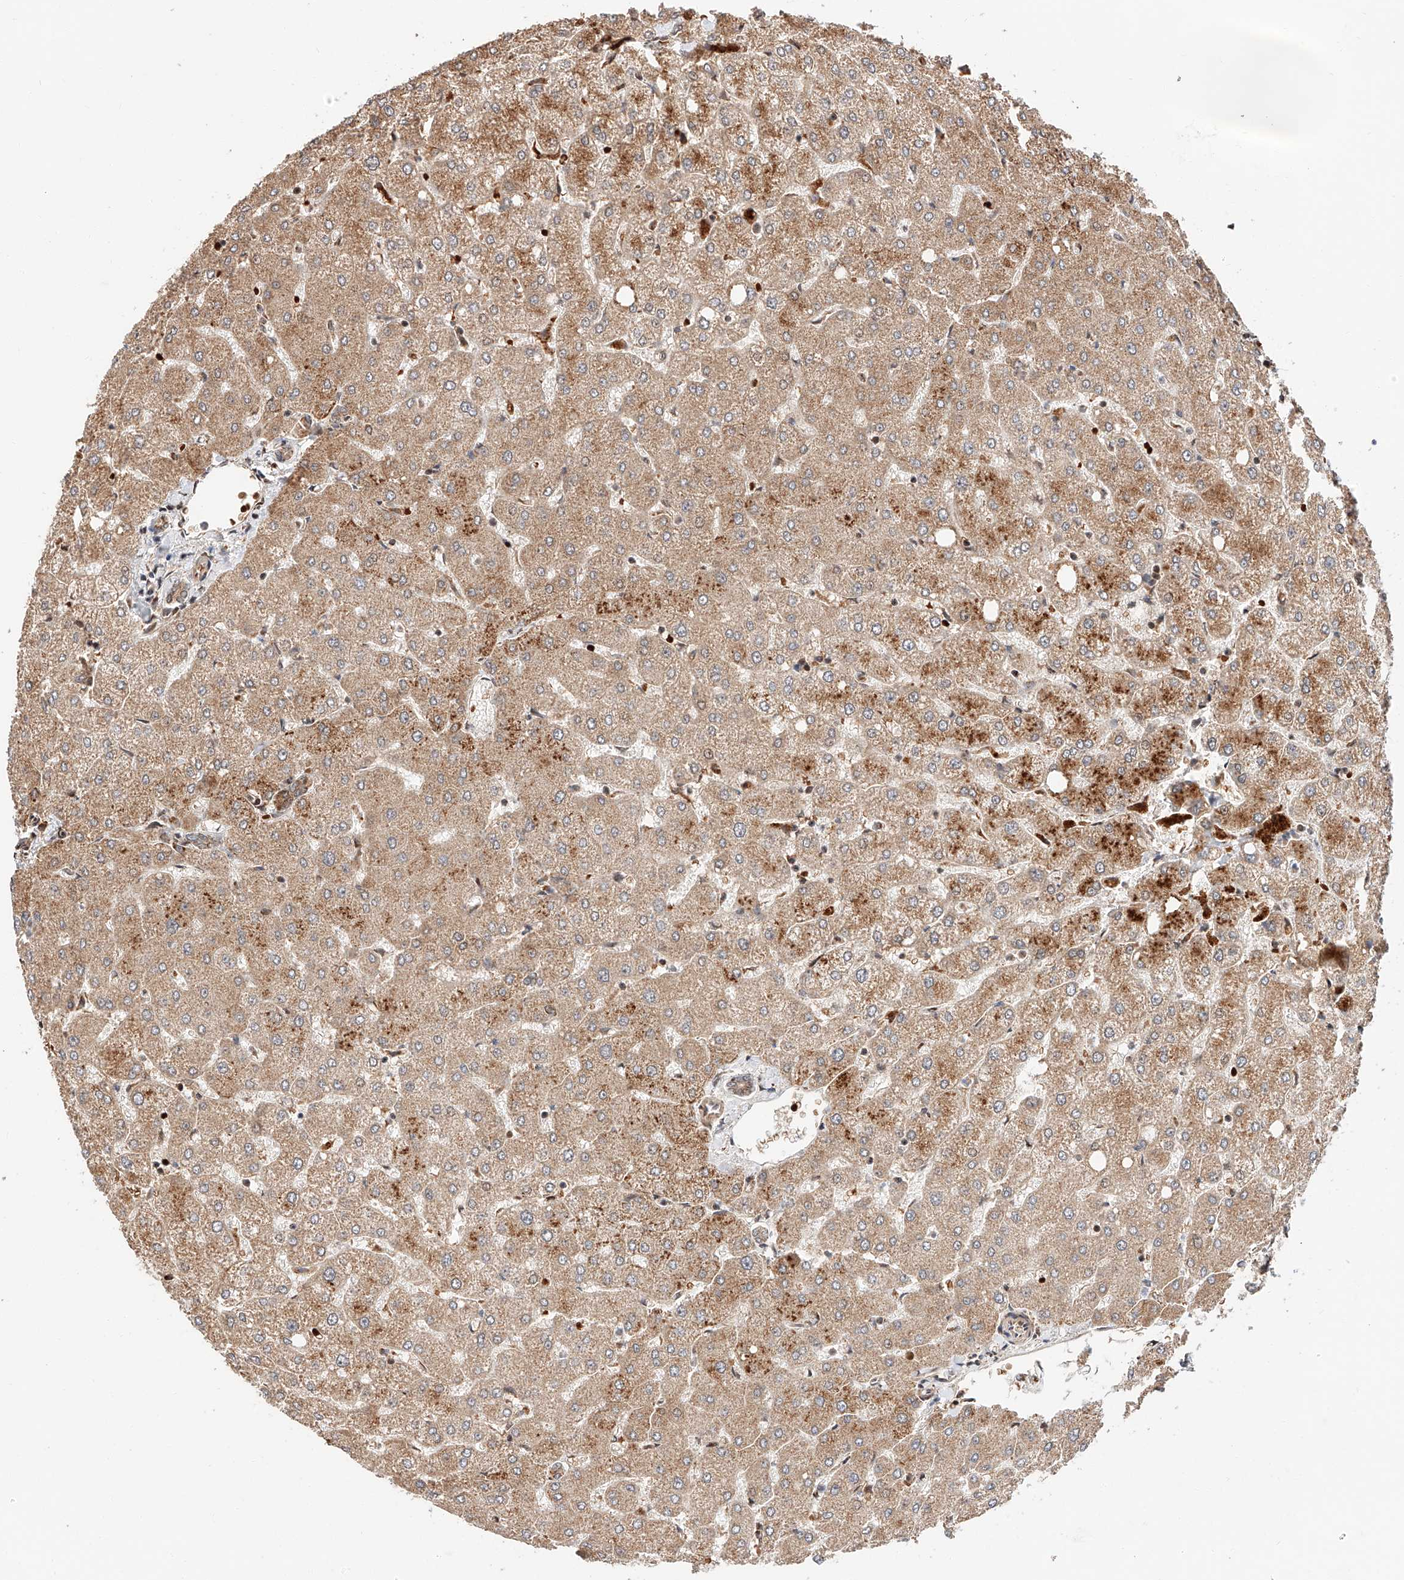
{"staining": {"intensity": "moderate", "quantity": ">75%", "location": "cytoplasmic/membranous"}, "tissue": "liver", "cell_type": "Cholangiocytes", "image_type": "normal", "snomed": [{"axis": "morphology", "description": "Normal tissue, NOS"}, {"axis": "topography", "description": "Liver"}], "caption": "IHC image of benign liver stained for a protein (brown), which shows medium levels of moderate cytoplasmic/membranous positivity in about >75% of cholangiocytes.", "gene": "THTPA", "patient": {"sex": "female", "age": 54}}